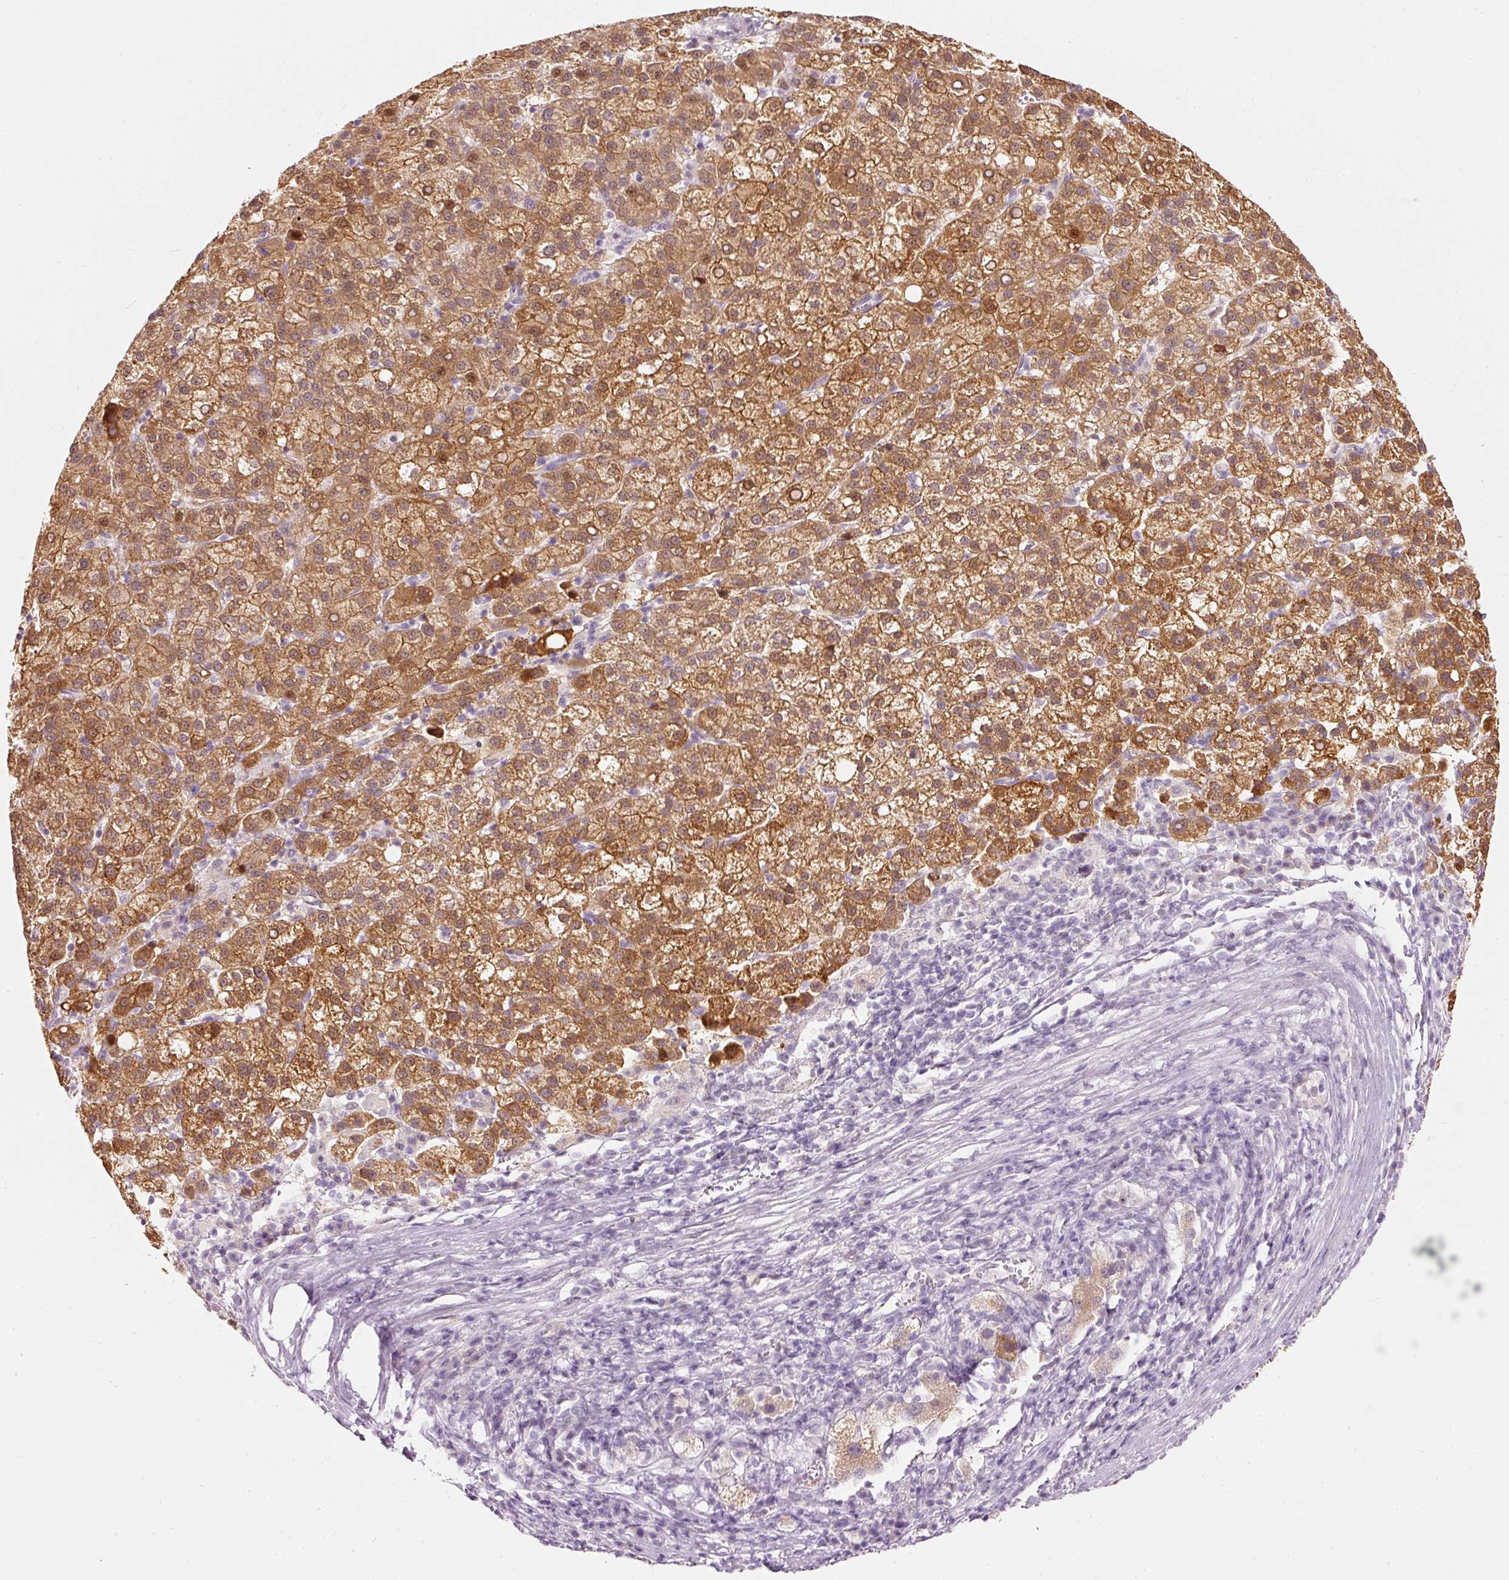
{"staining": {"intensity": "moderate", "quantity": ">75%", "location": "cytoplasmic/membranous,nuclear"}, "tissue": "liver cancer", "cell_type": "Tumor cells", "image_type": "cancer", "snomed": [{"axis": "morphology", "description": "Carcinoma, Hepatocellular, NOS"}, {"axis": "topography", "description": "Liver"}], "caption": "Immunohistochemical staining of liver hepatocellular carcinoma demonstrates medium levels of moderate cytoplasmic/membranous and nuclear protein staining in approximately >75% of tumor cells.", "gene": "RNF39", "patient": {"sex": "female", "age": 58}}